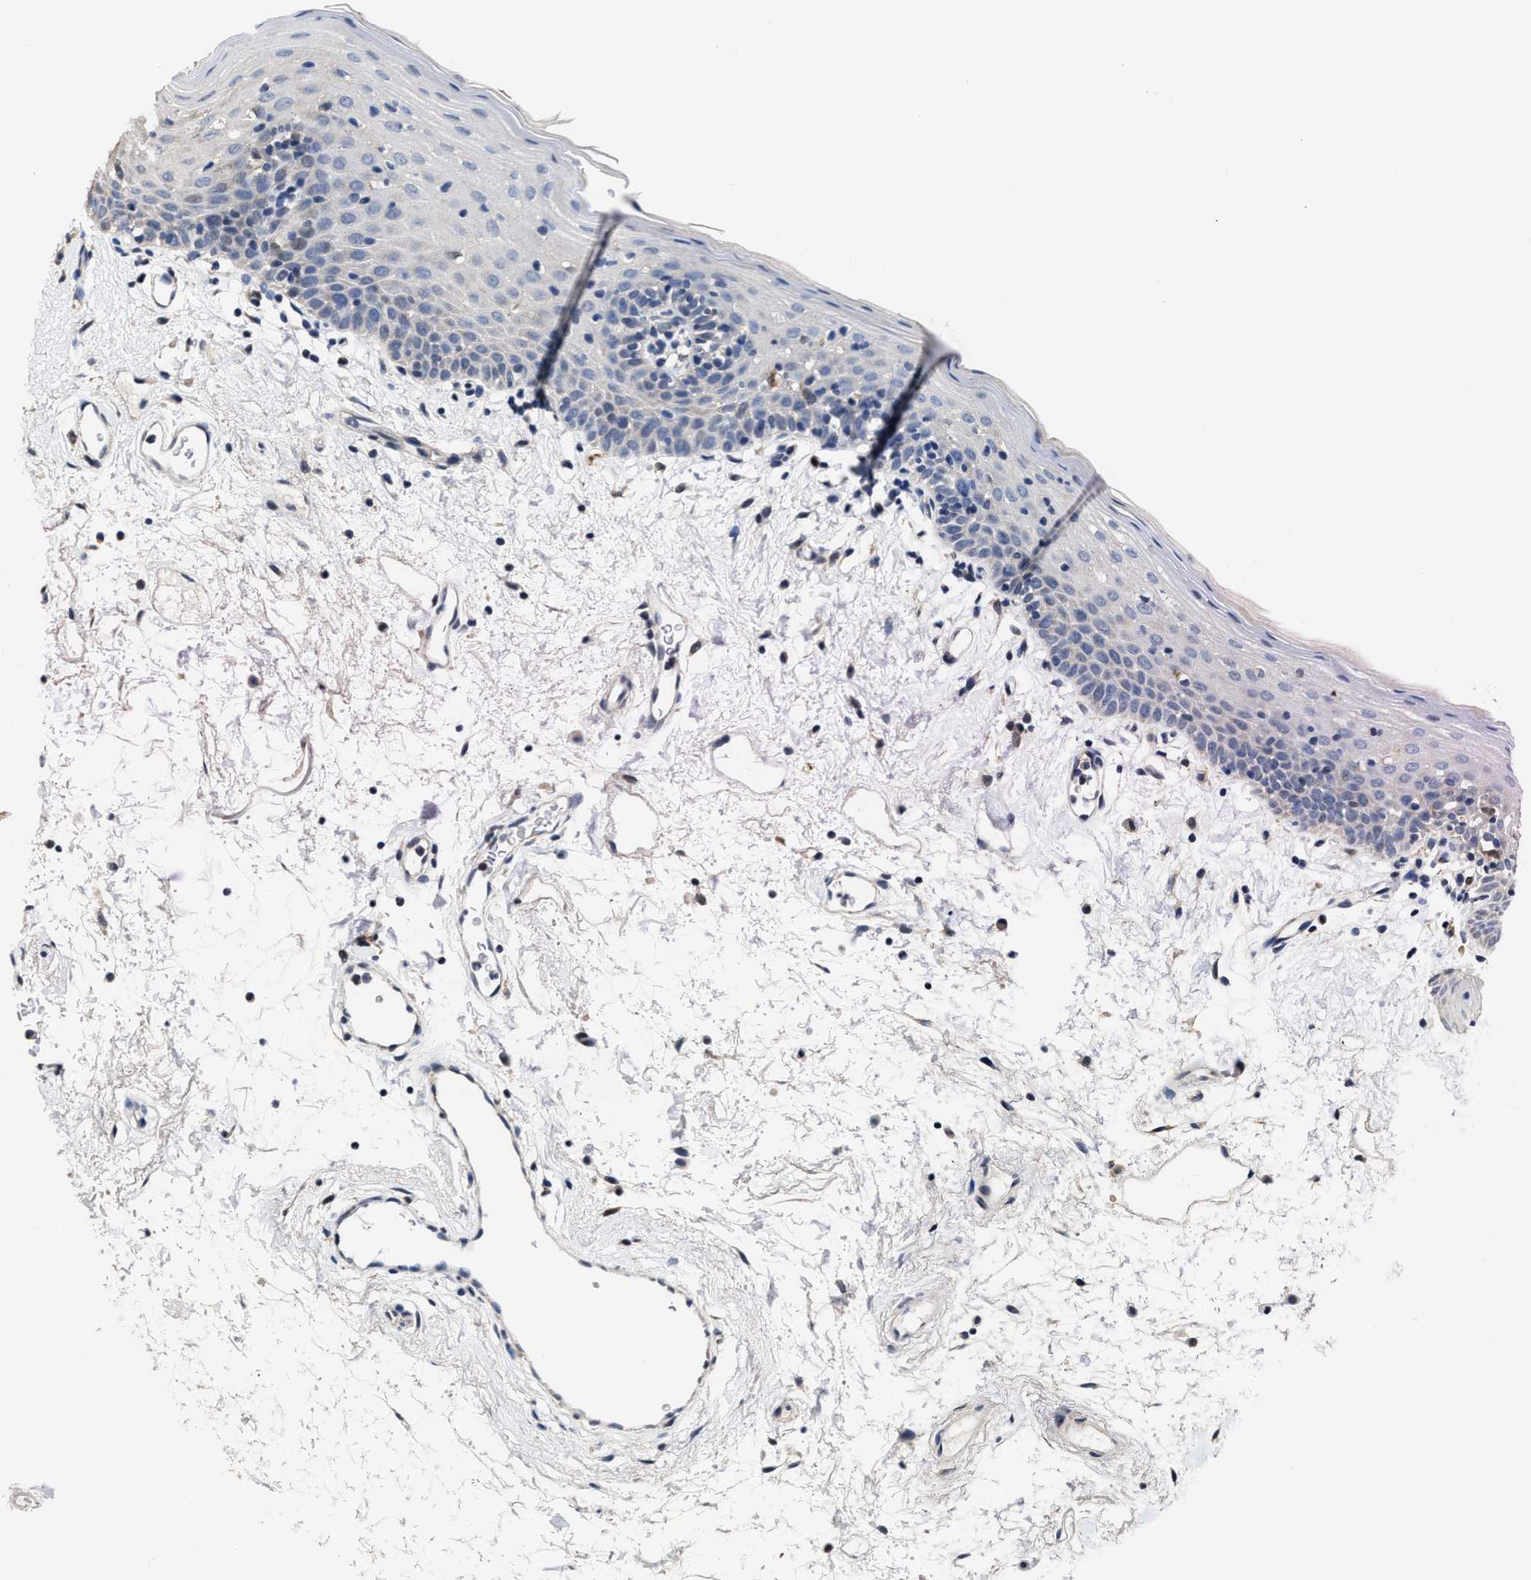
{"staining": {"intensity": "negative", "quantity": "none", "location": "none"}, "tissue": "oral mucosa", "cell_type": "Squamous epithelial cells", "image_type": "normal", "snomed": [{"axis": "morphology", "description": "Normal tissue, NOS"}, {"axis": "topography", "description": "Oral tissue"}], "caption": "This is a photomicrograph of IHC staining of normal oral mucosa, which shows no staining in squamous epithelial cells.", "gene": "ZFAT", "patient": {"sex": "male", "age": 66}}